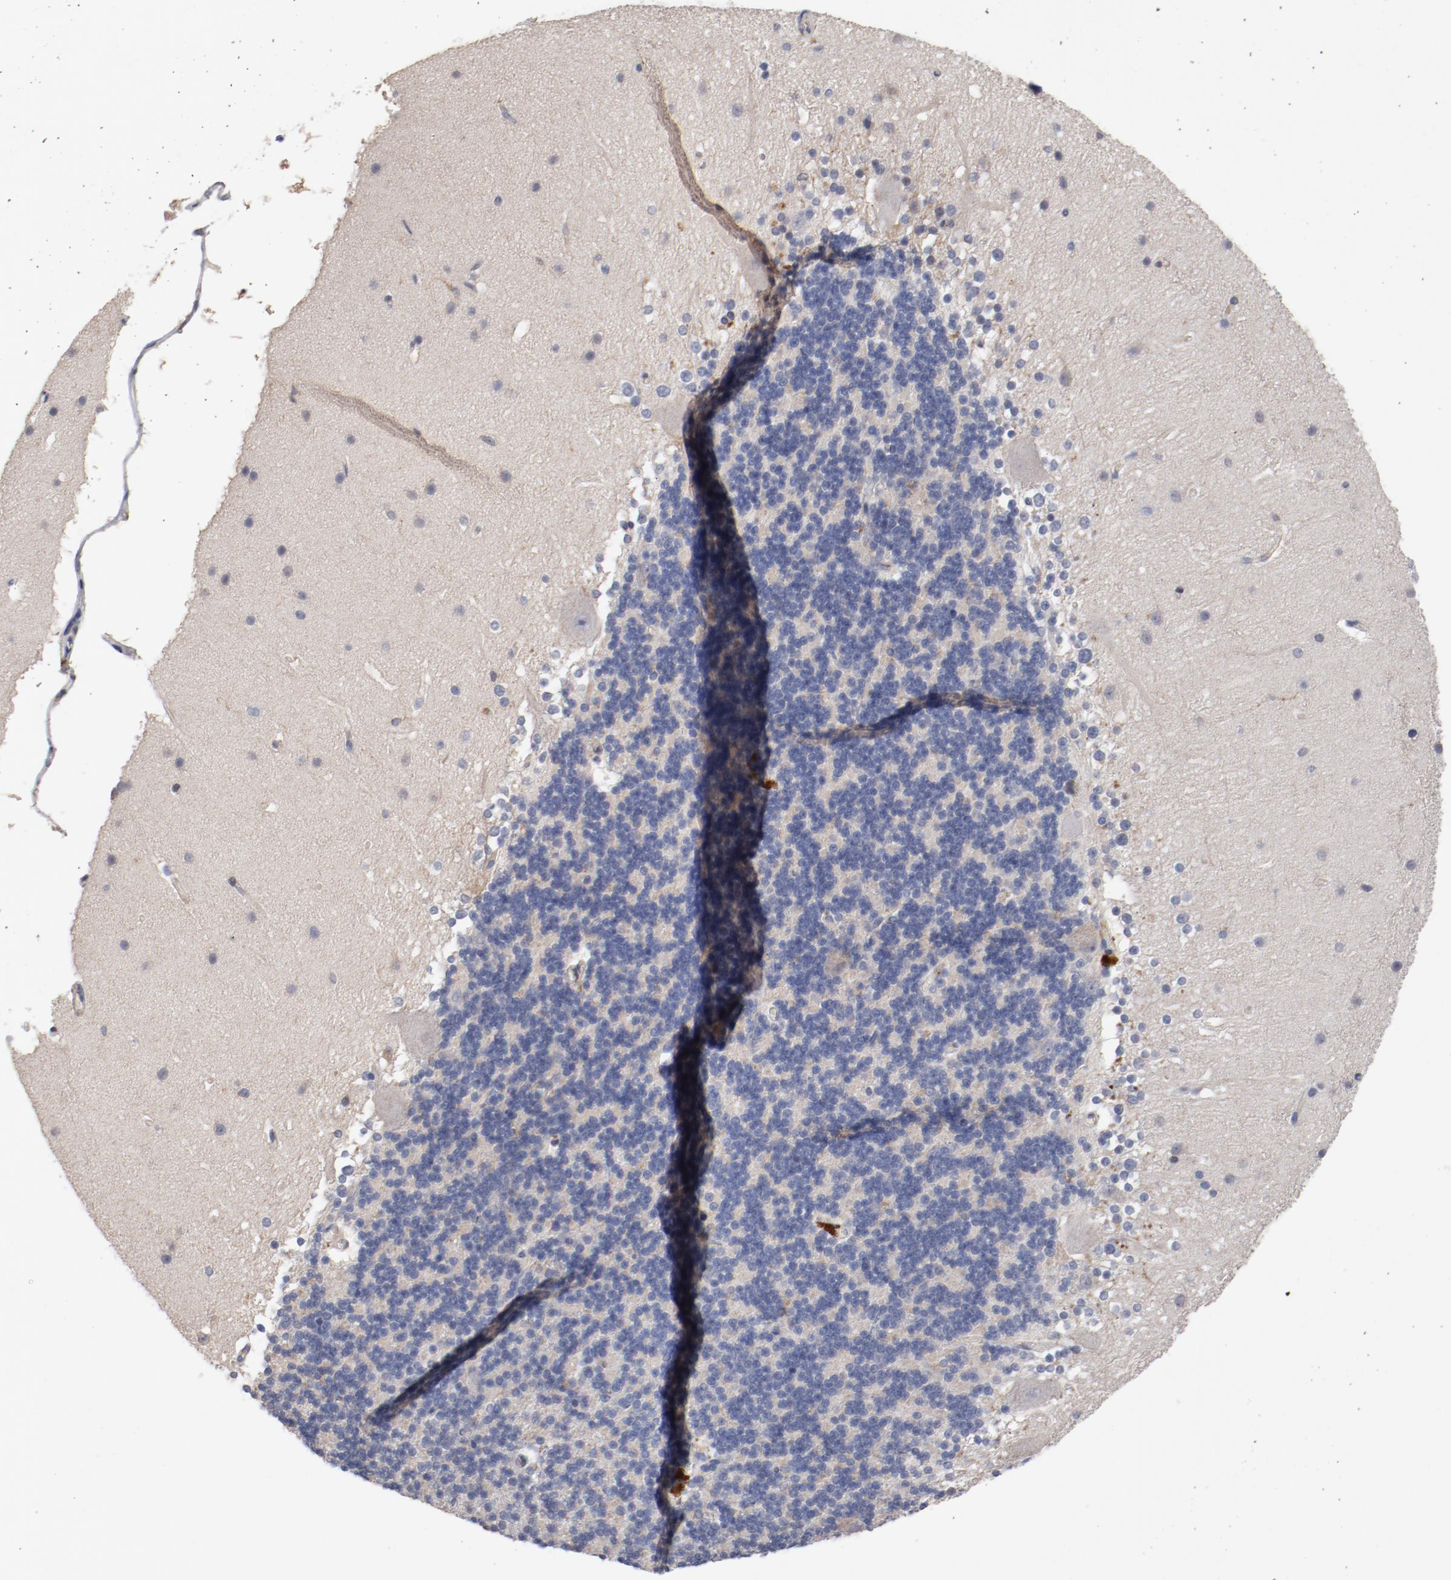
{"staining": {"intensity": "negative", "quantity": "none", "location": "none"}, "tissue": "cerebellum", "cell_type": "Cells in granular layer", "image_type": "normal", "snomed": [{"axis": "morphology", "description": "Normal tissue, NOS"}, {"axis": "topography", "description": "Cerebellum"}], "caption": "Cells in granular layer are negative for protein expression in unremarkable human cerebellum. The staining is performed using DAB brown chromogen with nuclei counter-stained in using hematoxylin.", "gene": "CBL", "patient": {"sex": "female", "age": 19}}